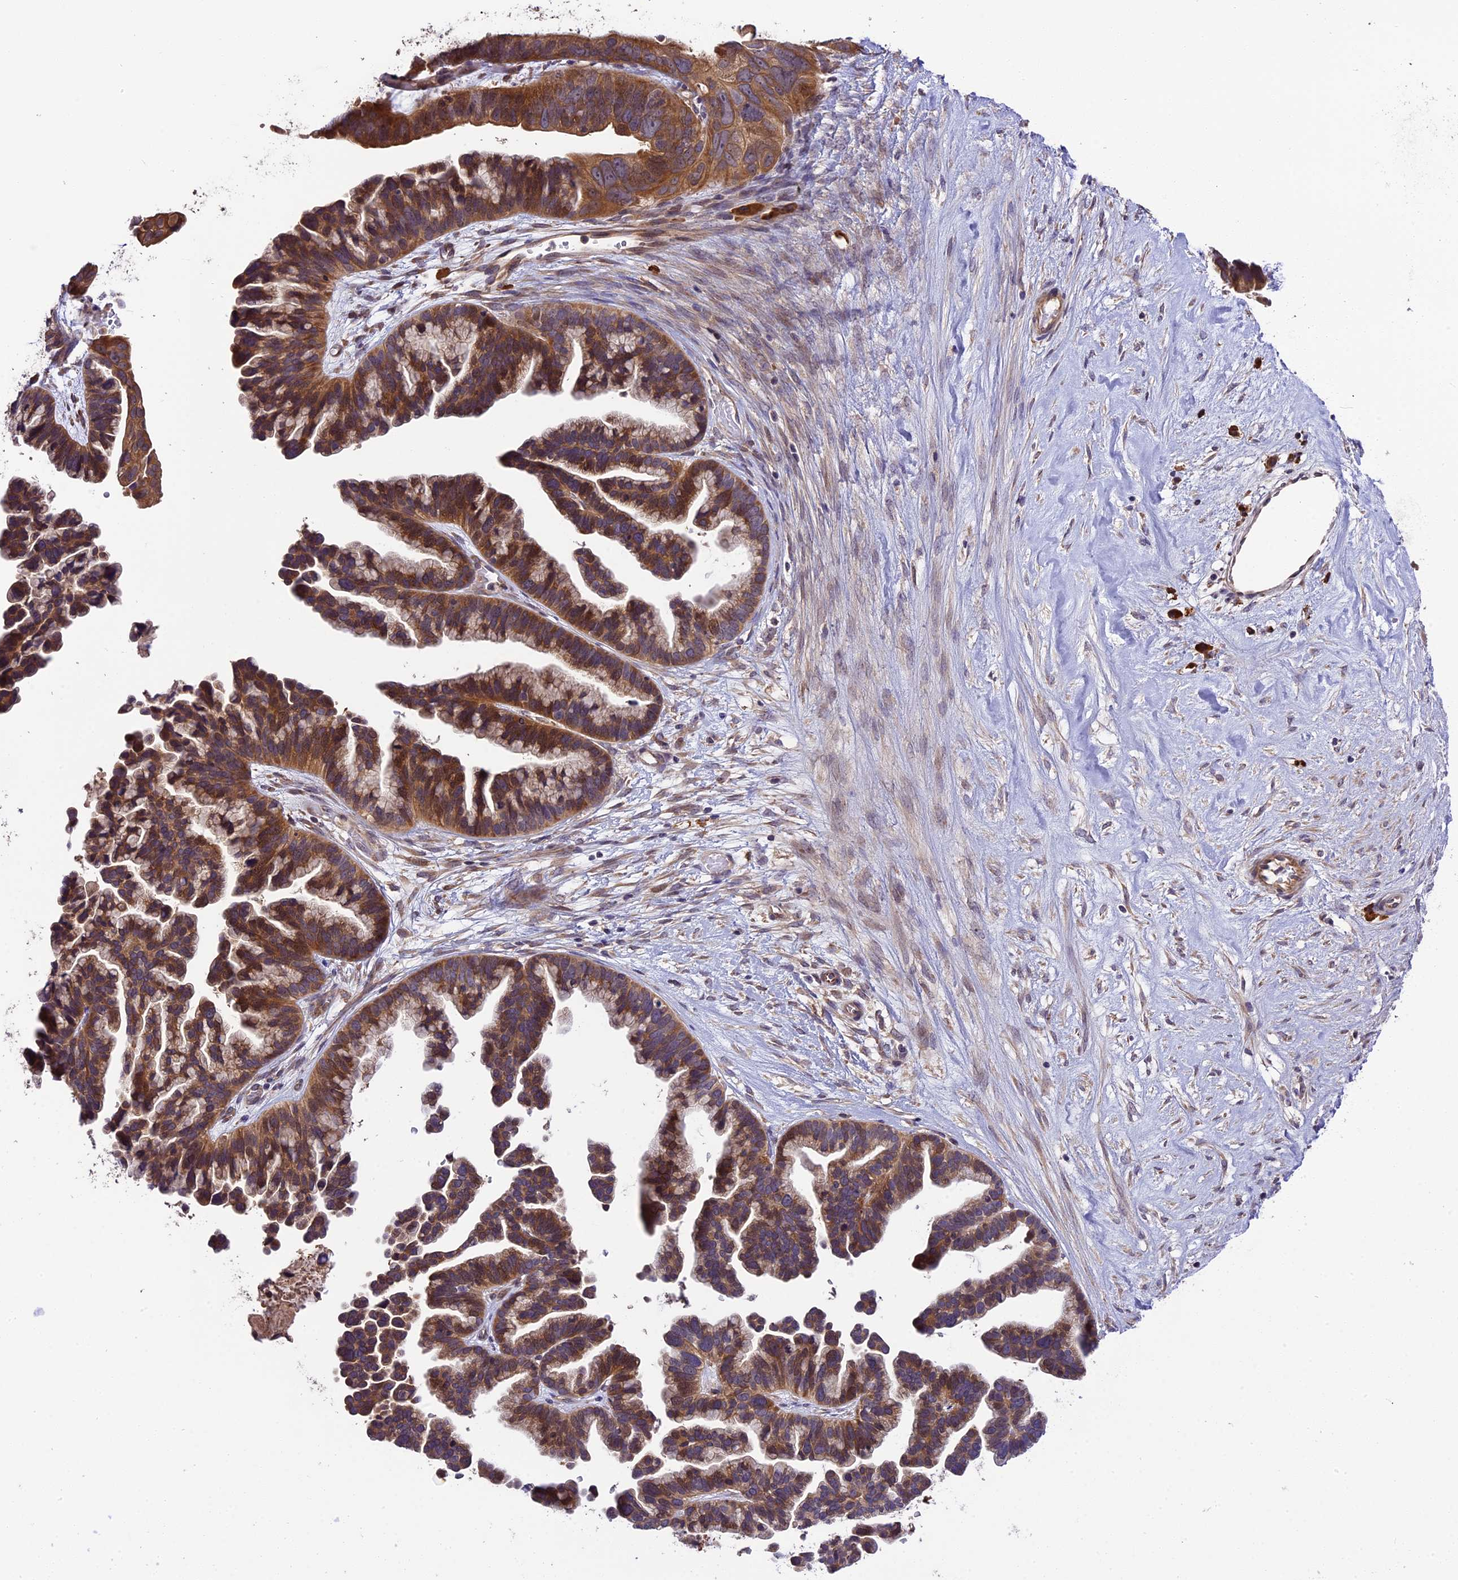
{"staining": {"intensity": "strong", "quantity": ">75%", "location": "cytoplasmic/membranous"}, "tissue": "ovarian cancer", "cell_type": "Tumor cells", "image_type": "cancer", "snomed": [{"axis": "morphology", "description": "Cystadenocarcinoma, serous, NOS"}, {"axis": "topography", "description": "Ovary"}], "caption": "Protein staining of ovarian cancer (serous cystadenocarcinoma) tissue reveals strong cytoplasmic/membranous positivity in approximately >75% of tumor cells.", "gene": "ABCC10", "patient": {"sex": "female", "age": 56}}